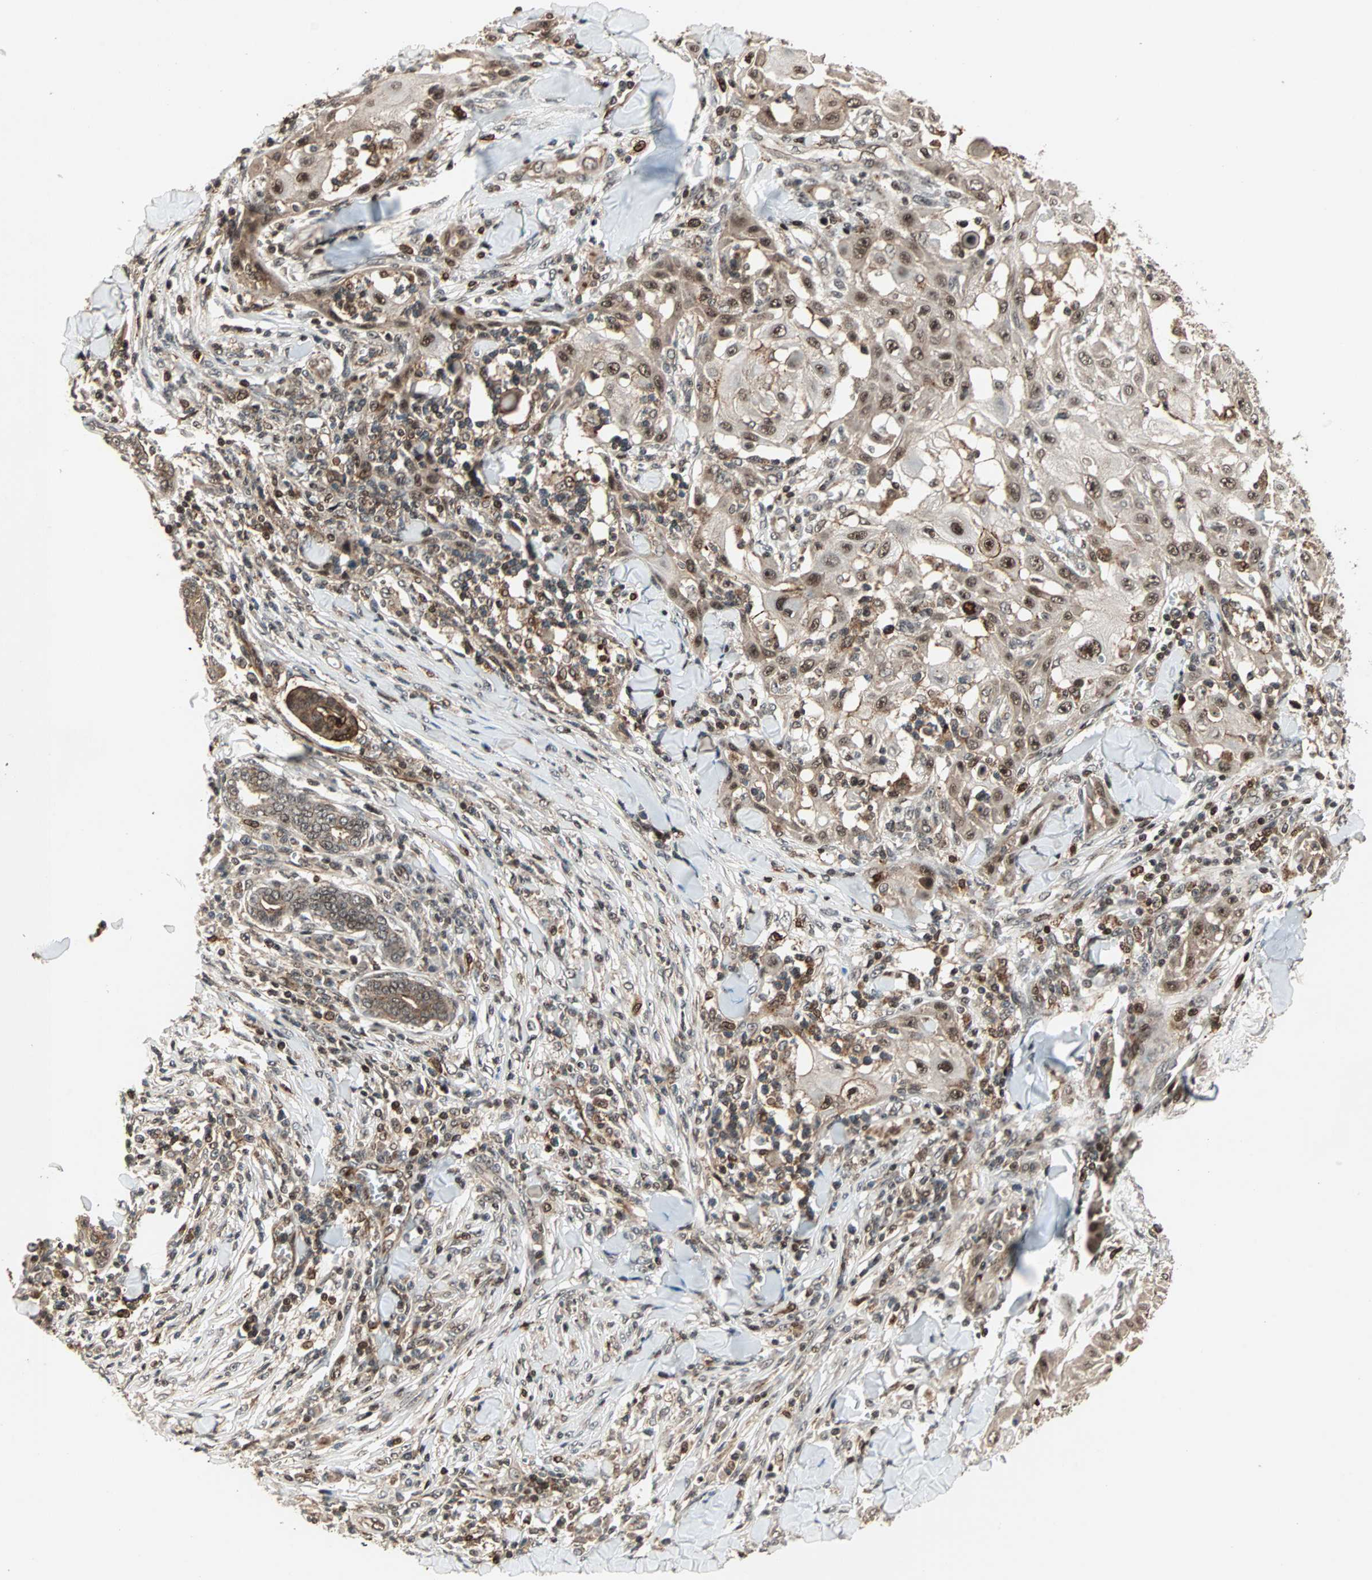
{"staining": {"intensity": "moderate", "quantity": ">75%", "location": "cytoplasmic/membranous,nuclear"}, "tissue": "skin cancer", "cell_type": "Tumor cells", "image_type": "cancer", "snomed": [{"axis": "morphology", "description": "Squamous cell carcinoma, NOS"}, {"axis": "topography", "description": "Skin"}], "caption": "Brown immunohistochemical staining in human squamous cell carcinoma (skin) demonstrates moderate cytoplasmic/membranous and nuclear positivity in approximately >75% of tumor cells. Immunohistochemistry (ihc) stains the protein of interest in brown and the nuclei are stained blue.", "gene": "ZBED9", "patient": {"sex": "male", "age": 24}}